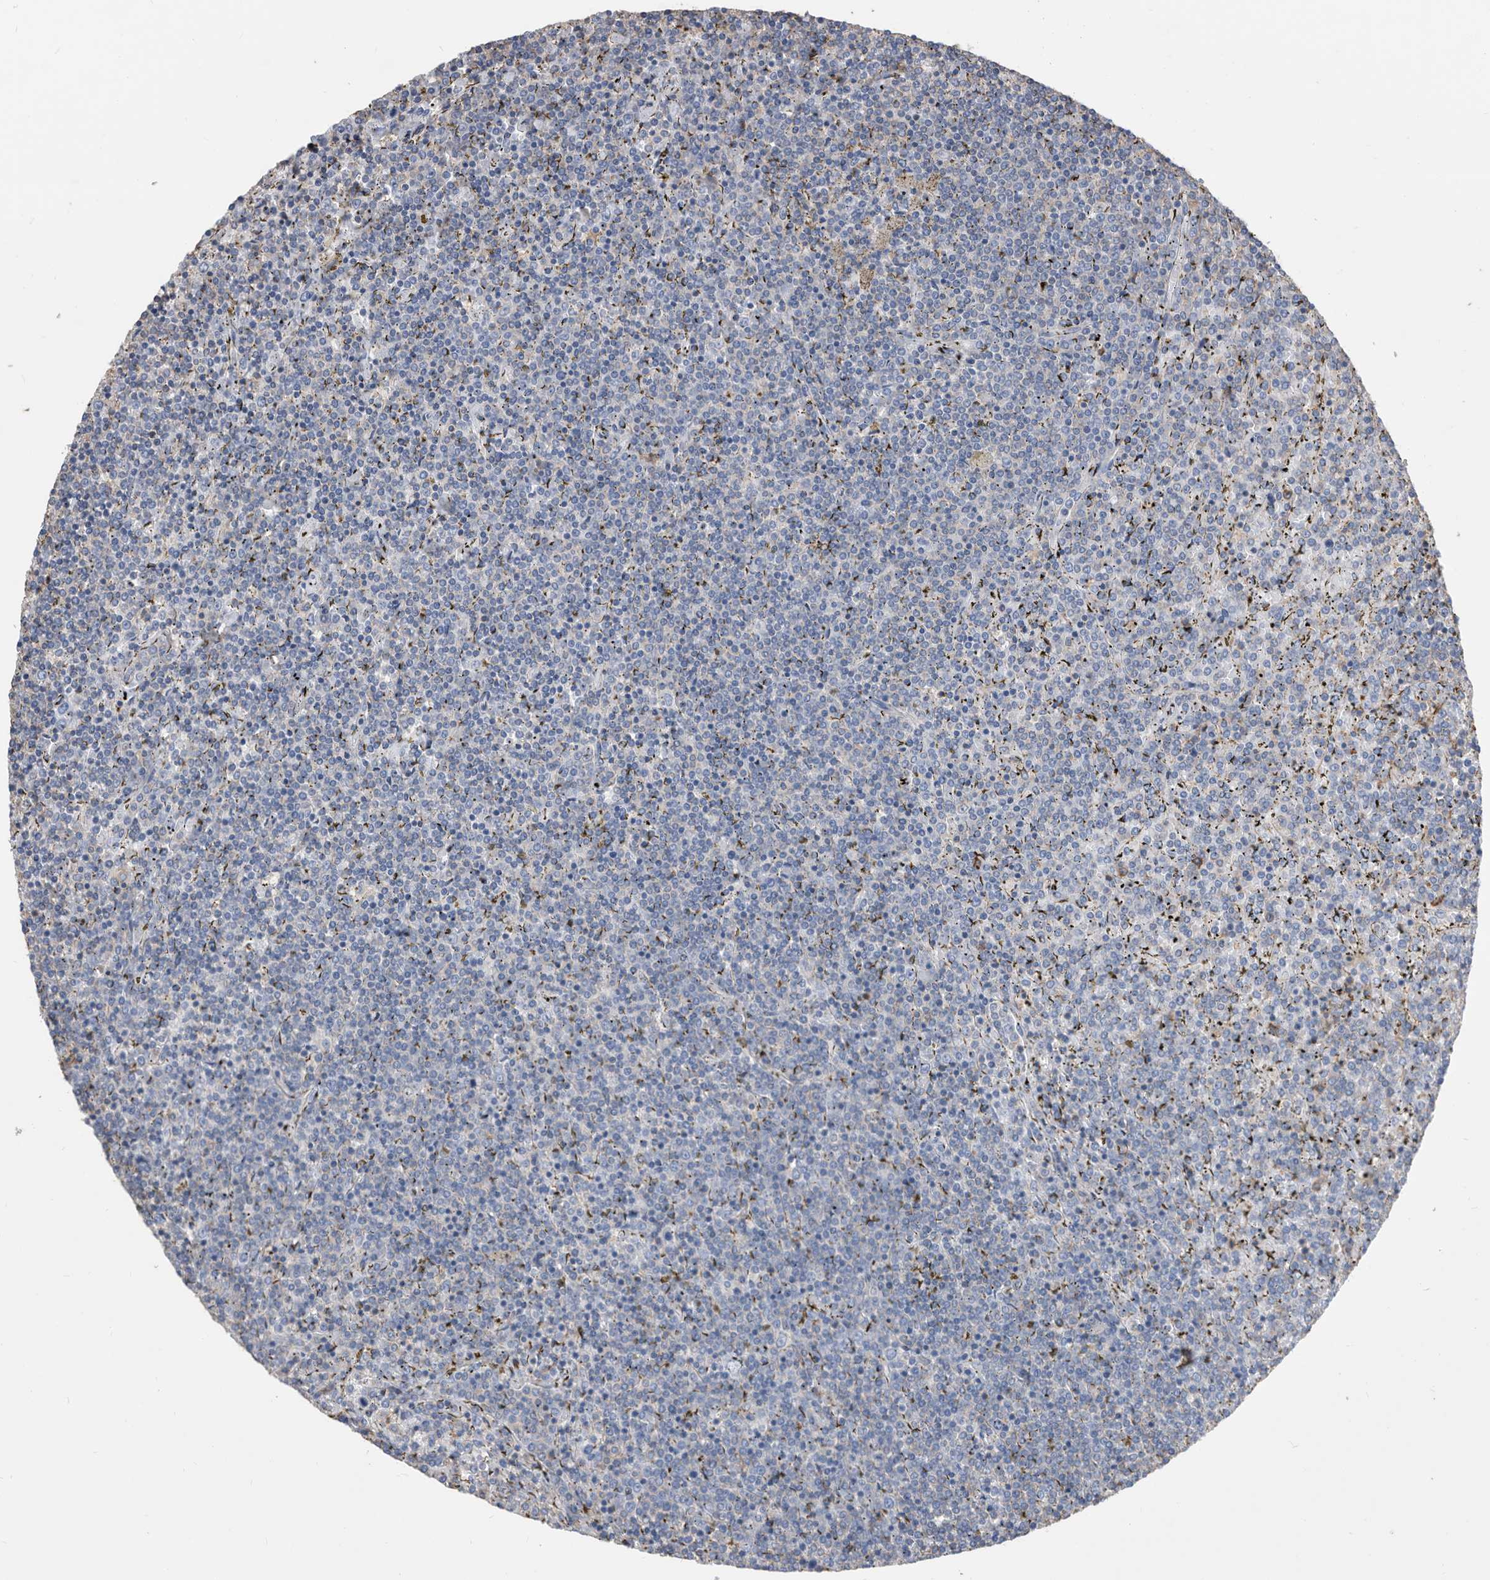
{"staining": {"intensity": "negative", "quantity": "none", "location": "none"}, "tissue": "lymphoma", "cell_type": "Tumor cells", "image_type": "cancer", "snomed": [{"axis": "morphology", "description": "Malignant lymphoma, non-Hodgkin's type, Low grade"}, {"axis": "topography", "description": "Spleen"}], "caption": "DAB (3,3'-diaminobenzidine) immunohistochemical staining of low-grade malignant lymphoma, non-Hodgkin's type demonstrates no significant expression in tumor cells.", "gene": "MS4A4A", "patient": {"sex": "female", "age": 19}}